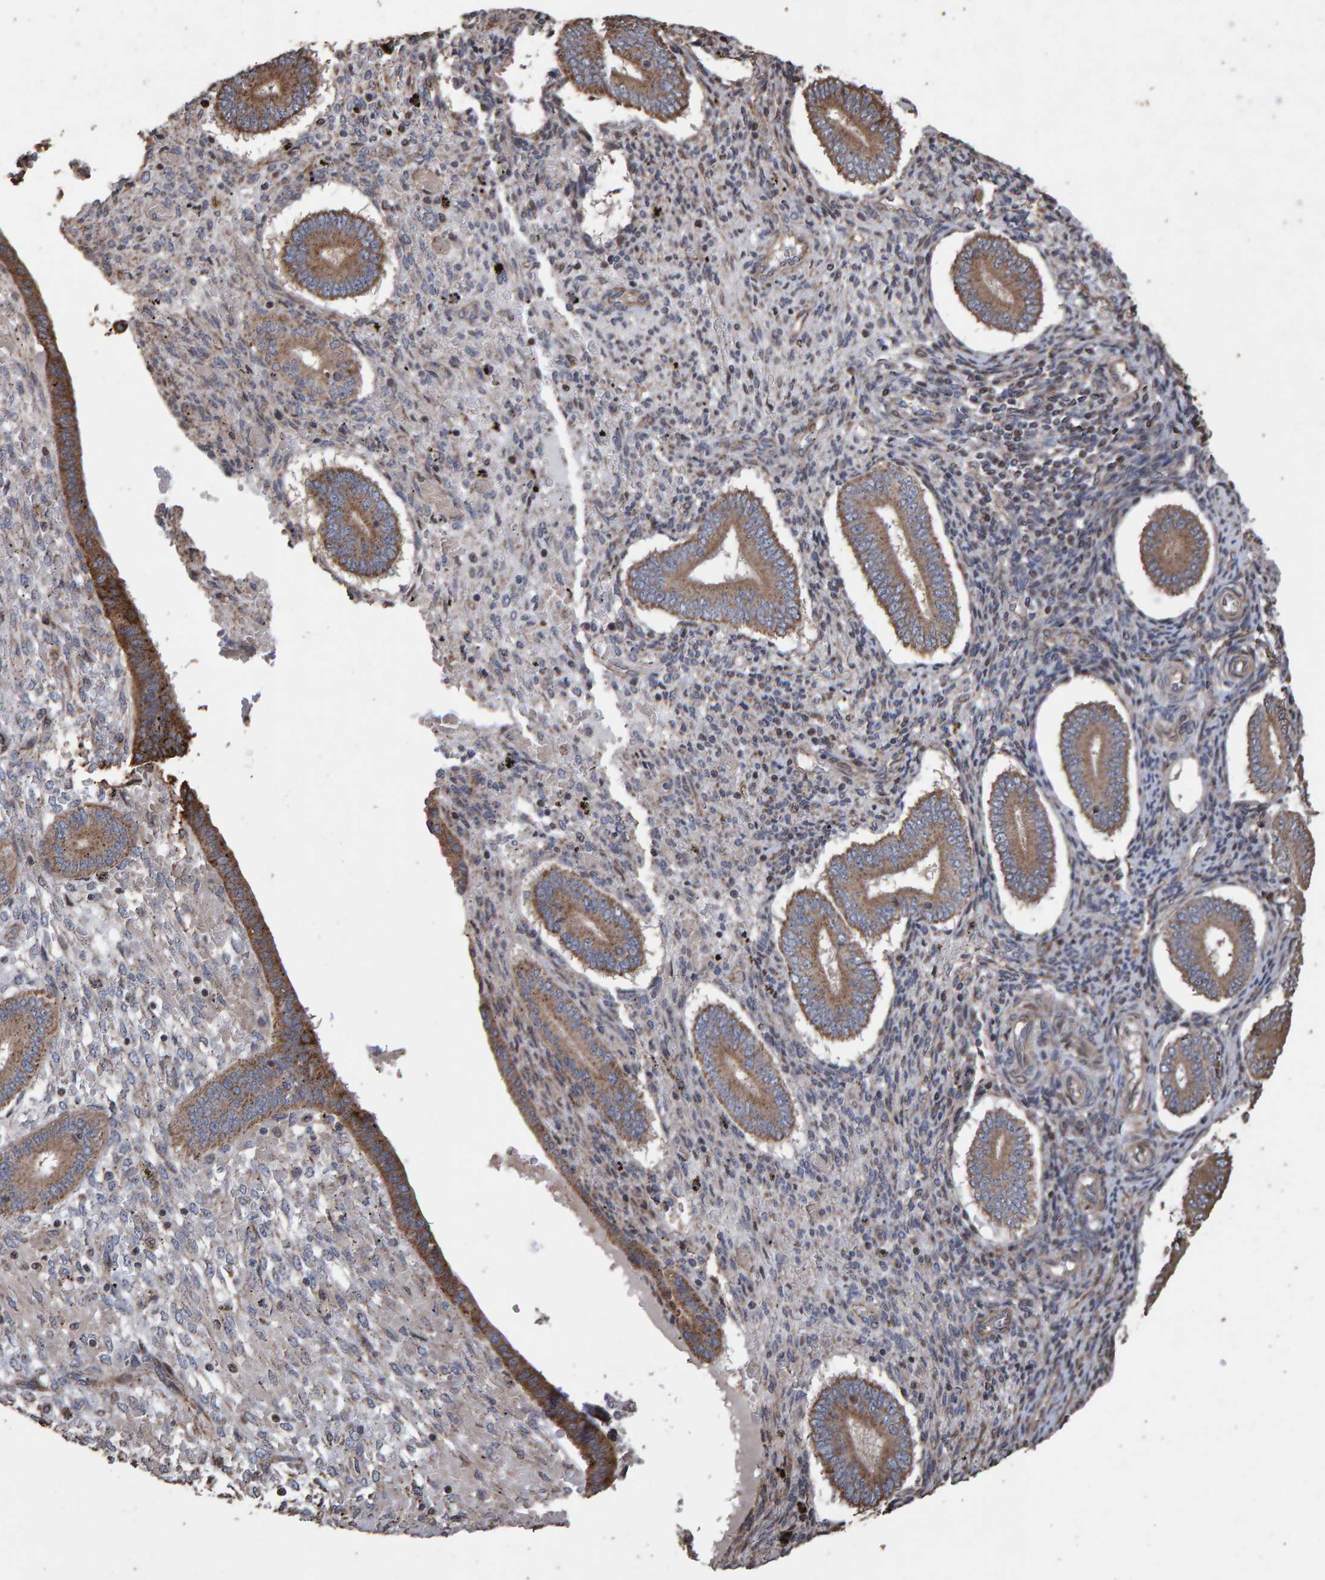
{"staining": {"intensity": "weak", "quantity": "<25%", "location": "cytoplasmic/membranous"}, "tissue": "endometrium", "cell_type": "Cells in endometrial stroma", "image_type": "normal", "snomed": [{"axis": "morphology", "description": "Normal tissue, NOS"}, {"axis": "topography", "description": "Endometrium"}], "caption": "The IHC histopathology image has no significant staining in cells in endometrial stroma of endometrium.", "gene": "OSBP2", "patient": {"sex": "female", "age": 42}}